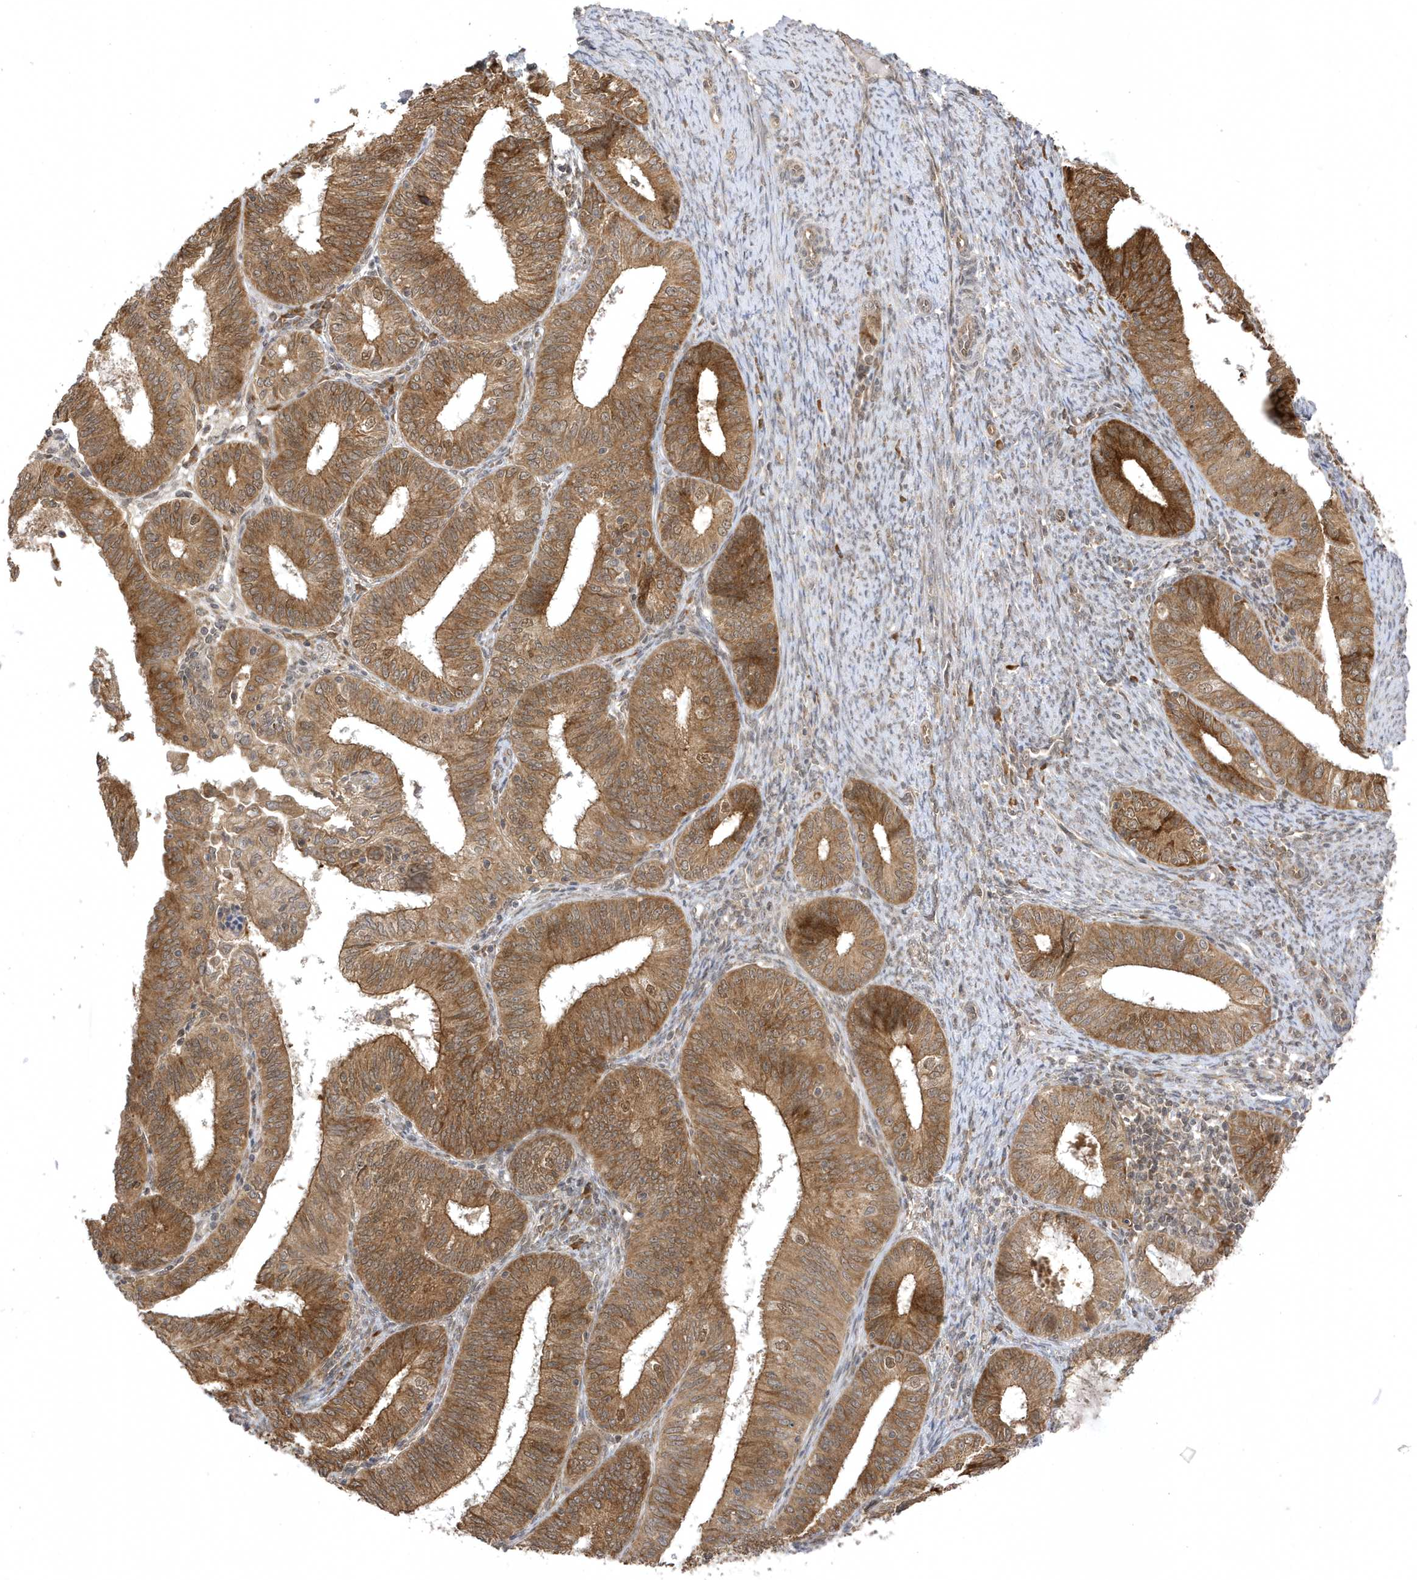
{"staining": {"intensity": "moderate", "quantity": ">75%", "location": "cytoplasmic/membranous"}, "tissue": "endometrial cancer", "cell_type": "Tumor cells", "image_type": "cancer", "snomed": [{"axis": "morphology", "description": "Adenocarcinoma, NOS"}, {"axis": "topography", "description": "Endometrium"}], "caption": "A brown stain shows moderate cytoplasmic/membranous expression of a protein in endometrial cancer tumor cells.", "gene": "METTL21A", "patient": {"sex": "female", "age": 51}}